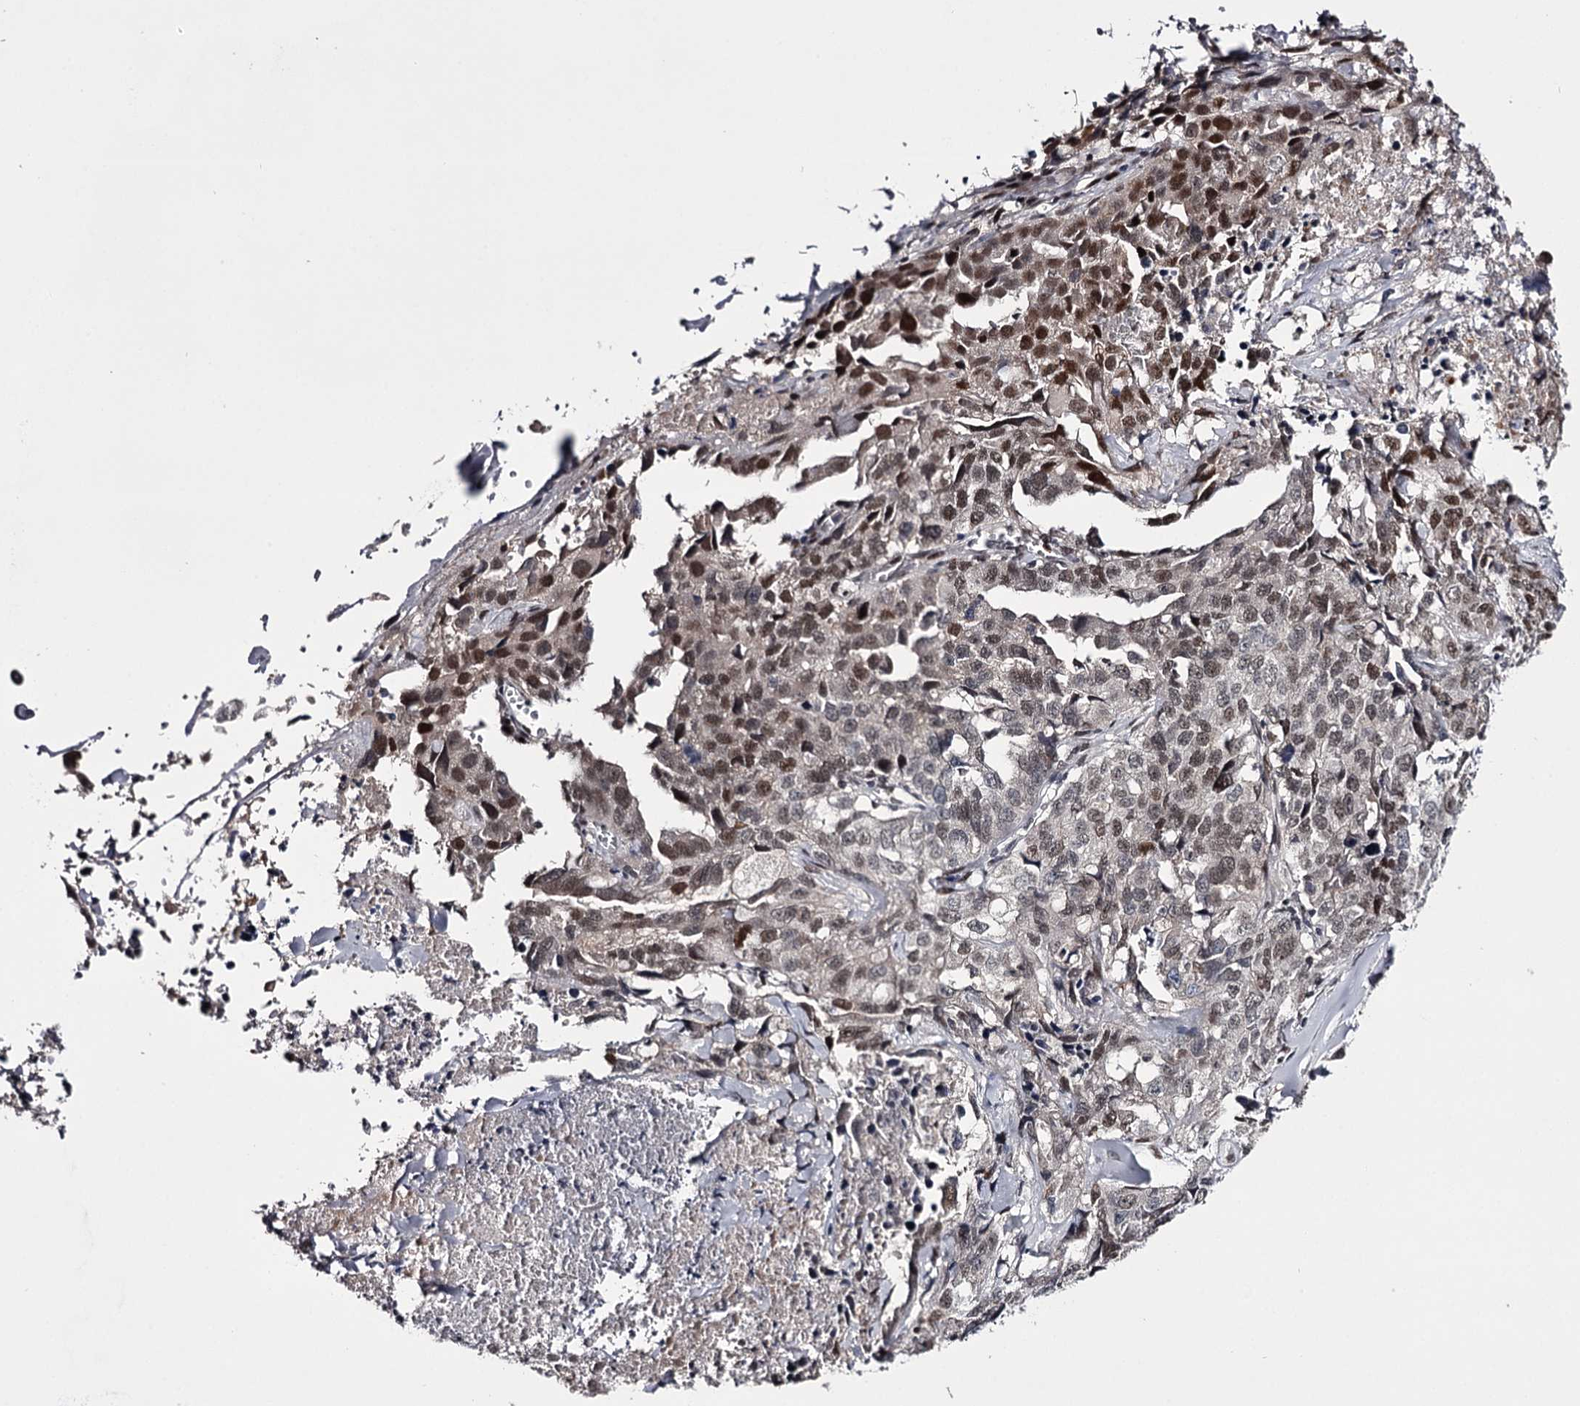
{"staining": {"intensity": "moderate", "quantity": ">75%", "location": "nuclear"}, "tissue": "lung cancer", "cell_type": "Tumor cells", "image_type": "cancer", "snomed": [{"axis": "morphology", "description": "Adenocarcinoma, NOS"}, {"axis": "topography", "description": "Lung"}], "caption": "Lung adenocarcinoma was stained to show a protein in brown. There is medium levels of moderate nuclear staining in approximately >75% of tumor cells. The staining was performed using DAB (3,3'-diaminobenzidine) to visualize the protein expression in brown, while the nuclei were stained in blue with hematoxylin (Magnification: 20x).", "gene": "TTC33", "patient": {"sex": "female", "age": 51}}